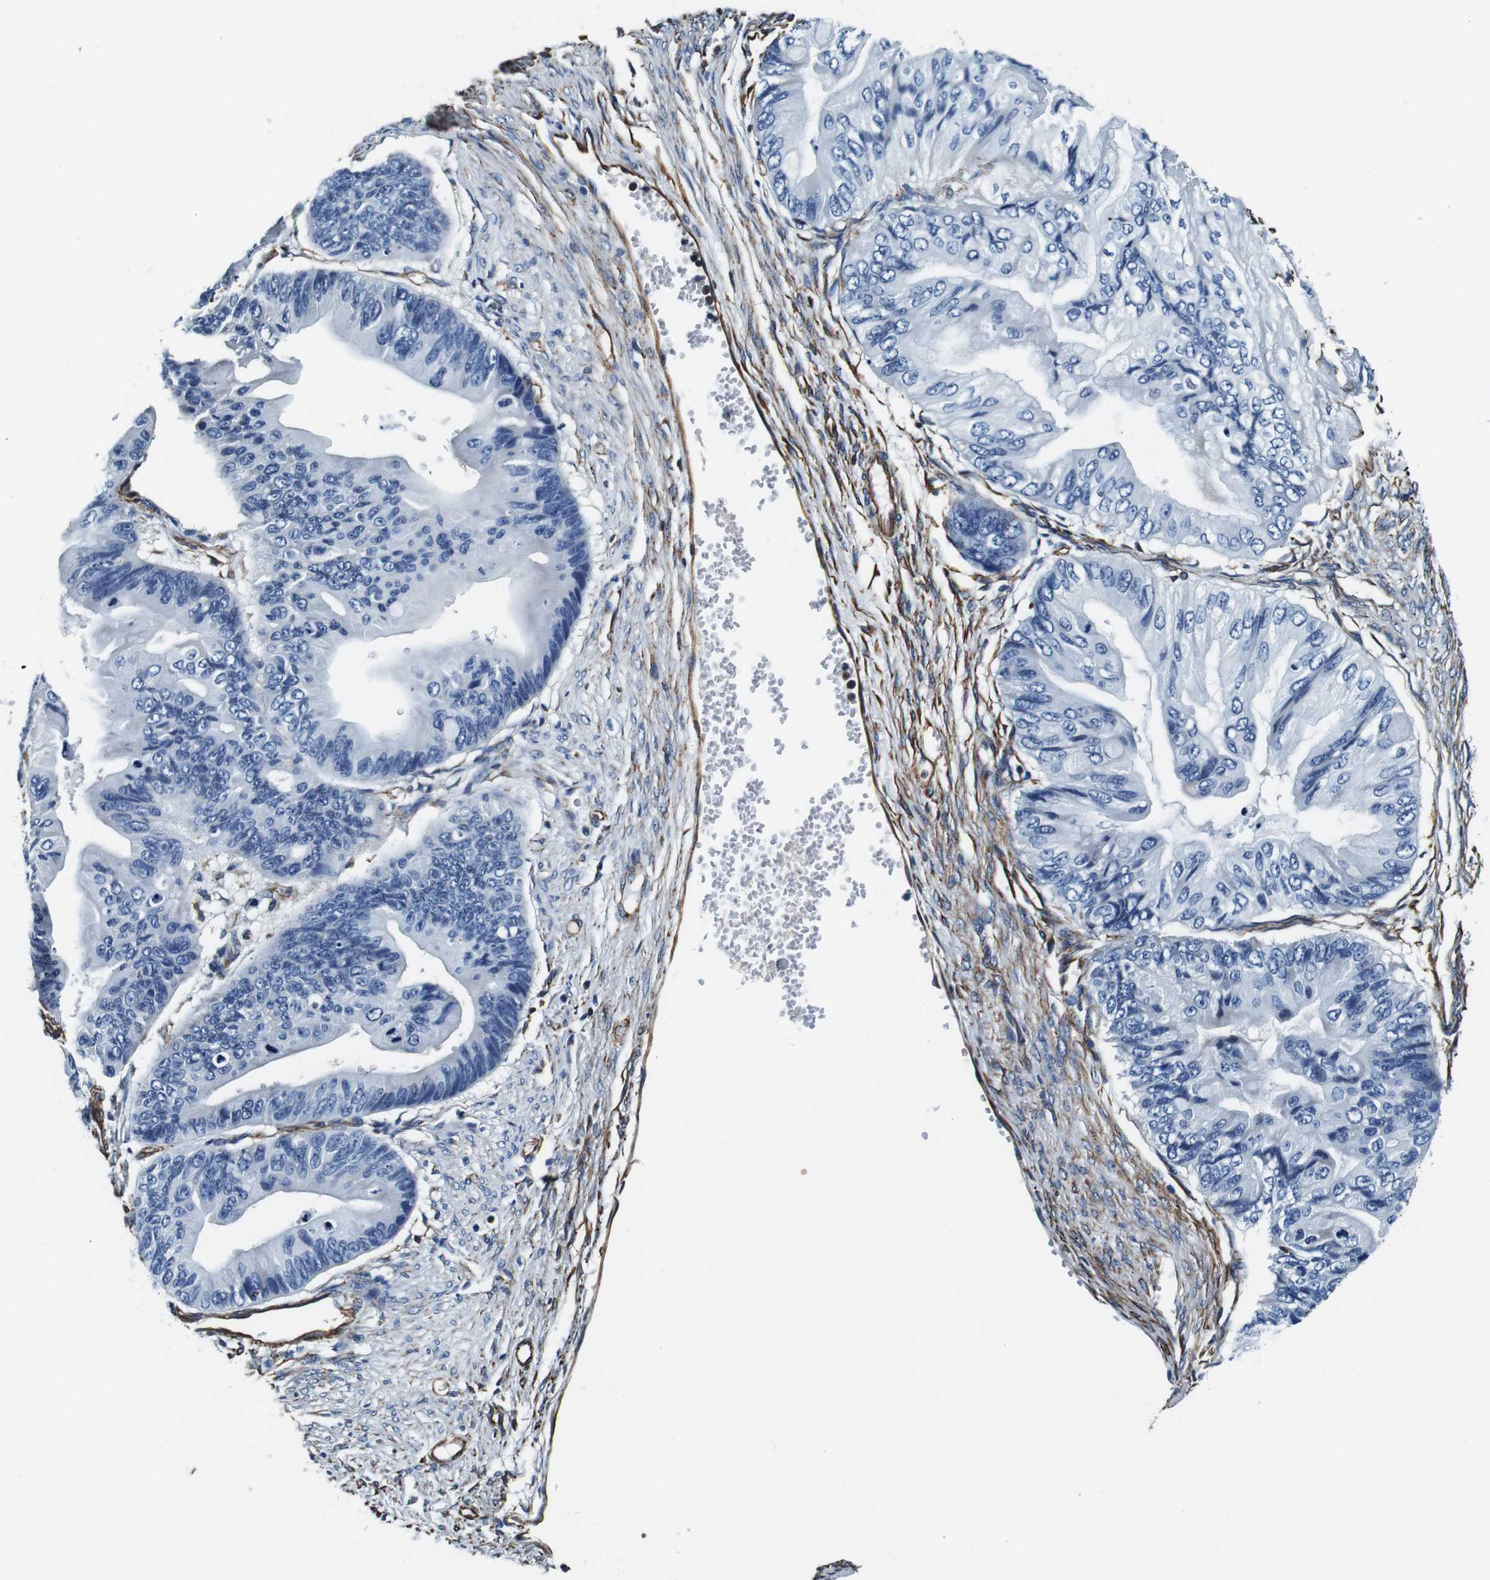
{"staining": {"intensity": "negative", "quantity": "none", "location": "none"}, "tissue": "ovarian cancer", "cell_type": "Tumor cells", "image_type": "cancer", "snomed": [{"axis": "morphology", "description": "Cystadenocarcinoma, mucinous, NOS"}, {"axis": "topography", "description": "Ovary"}], "caption": "Protein analysis of ovarian cancer demonstrates no significant expression in tumor cells.", "gene": "GJE1", "patient": {"sex": "female", "age": 61}}